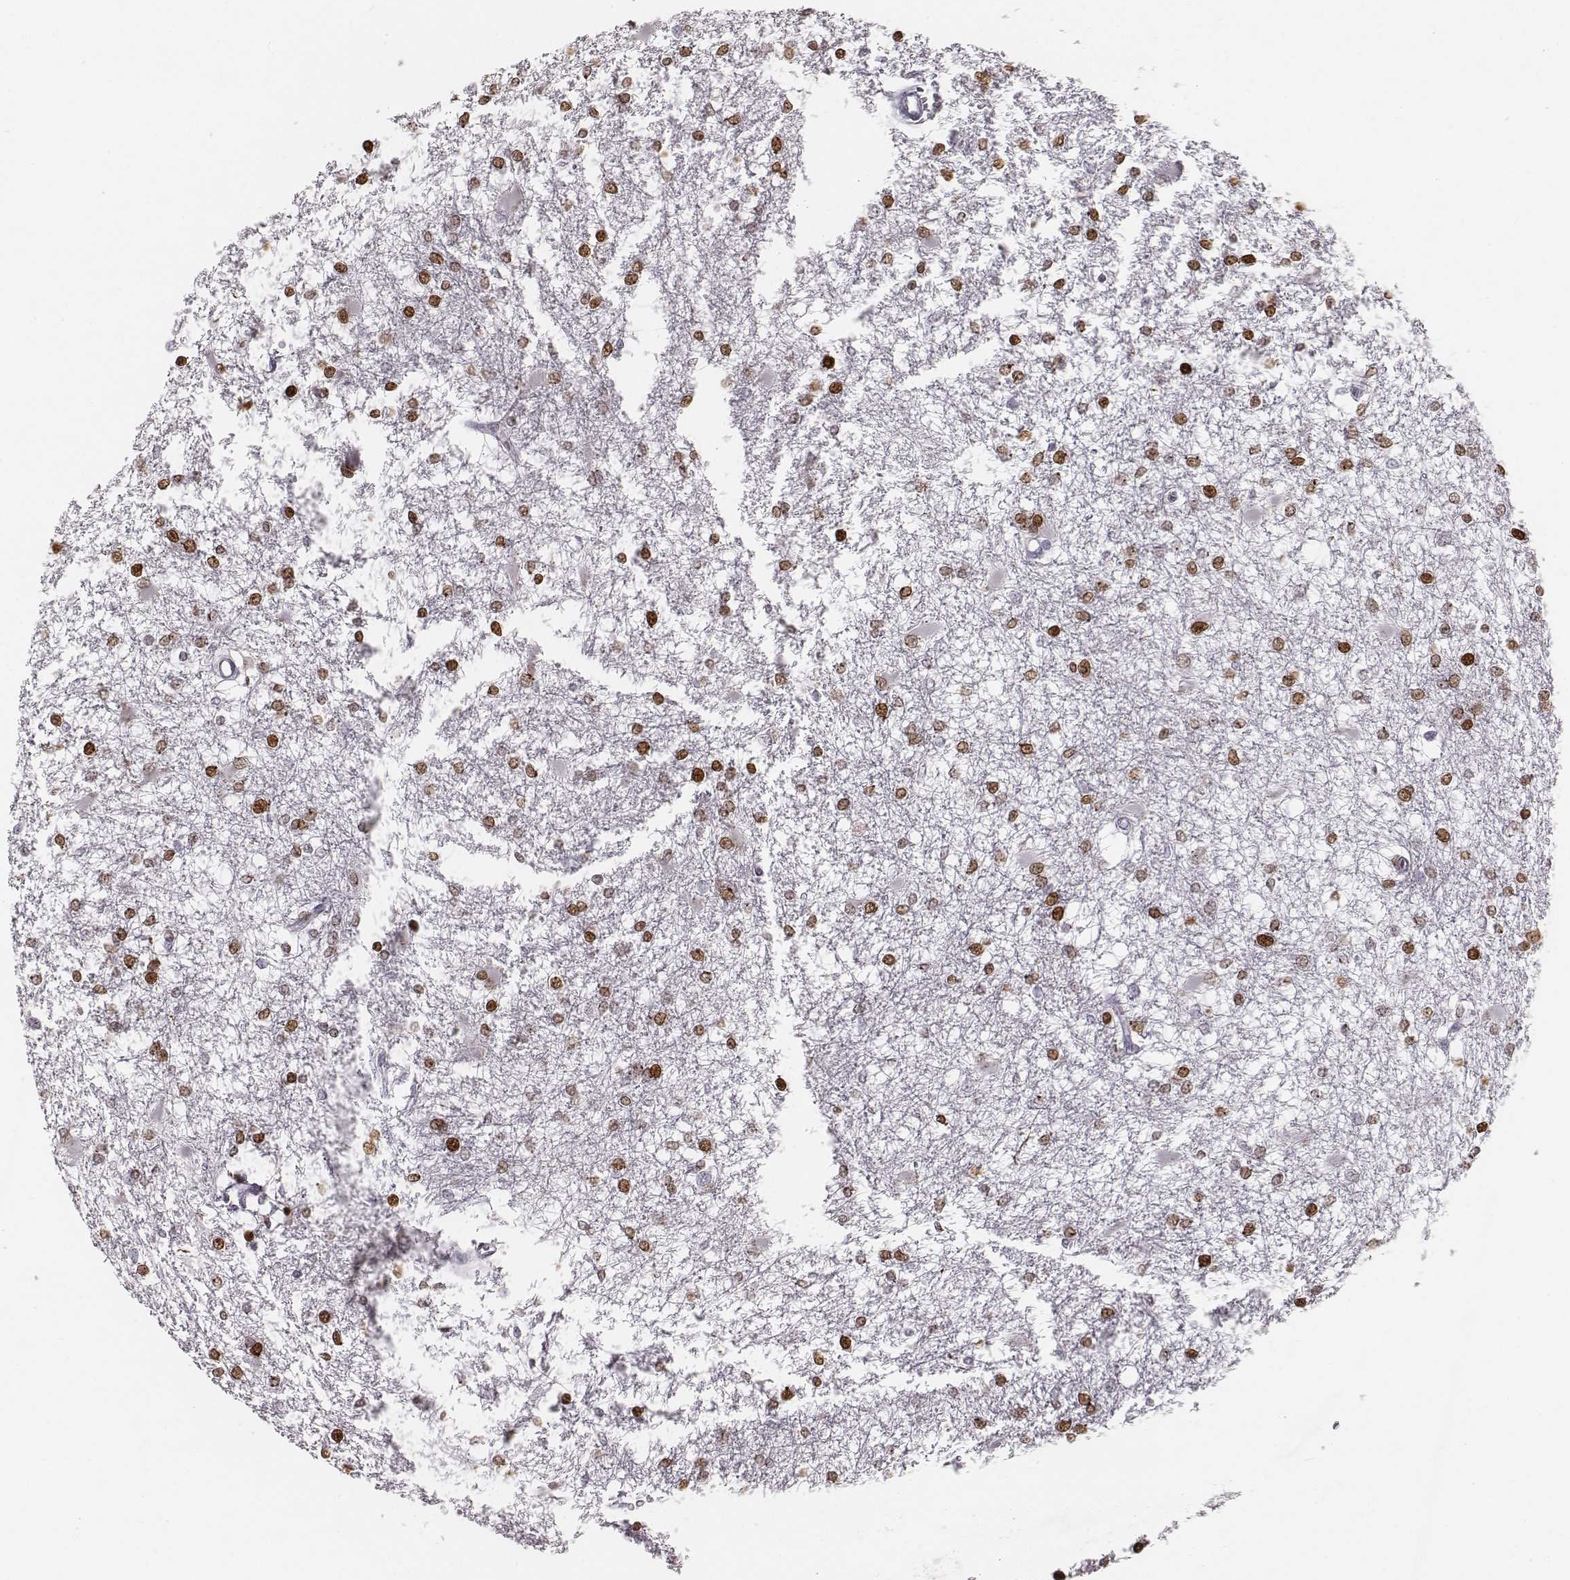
{"staining": {"intensity": "moderate", "quantity": ">75%", "location": "nuclear"}, "tissue": "glioma", "cell_type": "Tumor cells", "image_type": "cancer", "snomed": [{"axis": "morphology", "description": "Glioma, malignant, High grade"}, {"axis": "topography", "description": "Cerebral cortex"}], "caption": "Protein expression analysis of human glioma reveals moderate nuclear staining in about >75% of tumor cells. The staining was performed using DAB to visualize the protein expression in brown, while the nuclei were stained in blue with hematoxylin (Magnification: 20x).", "gene": "NDC1", "patient": {"sex": "male", "age": 79}}